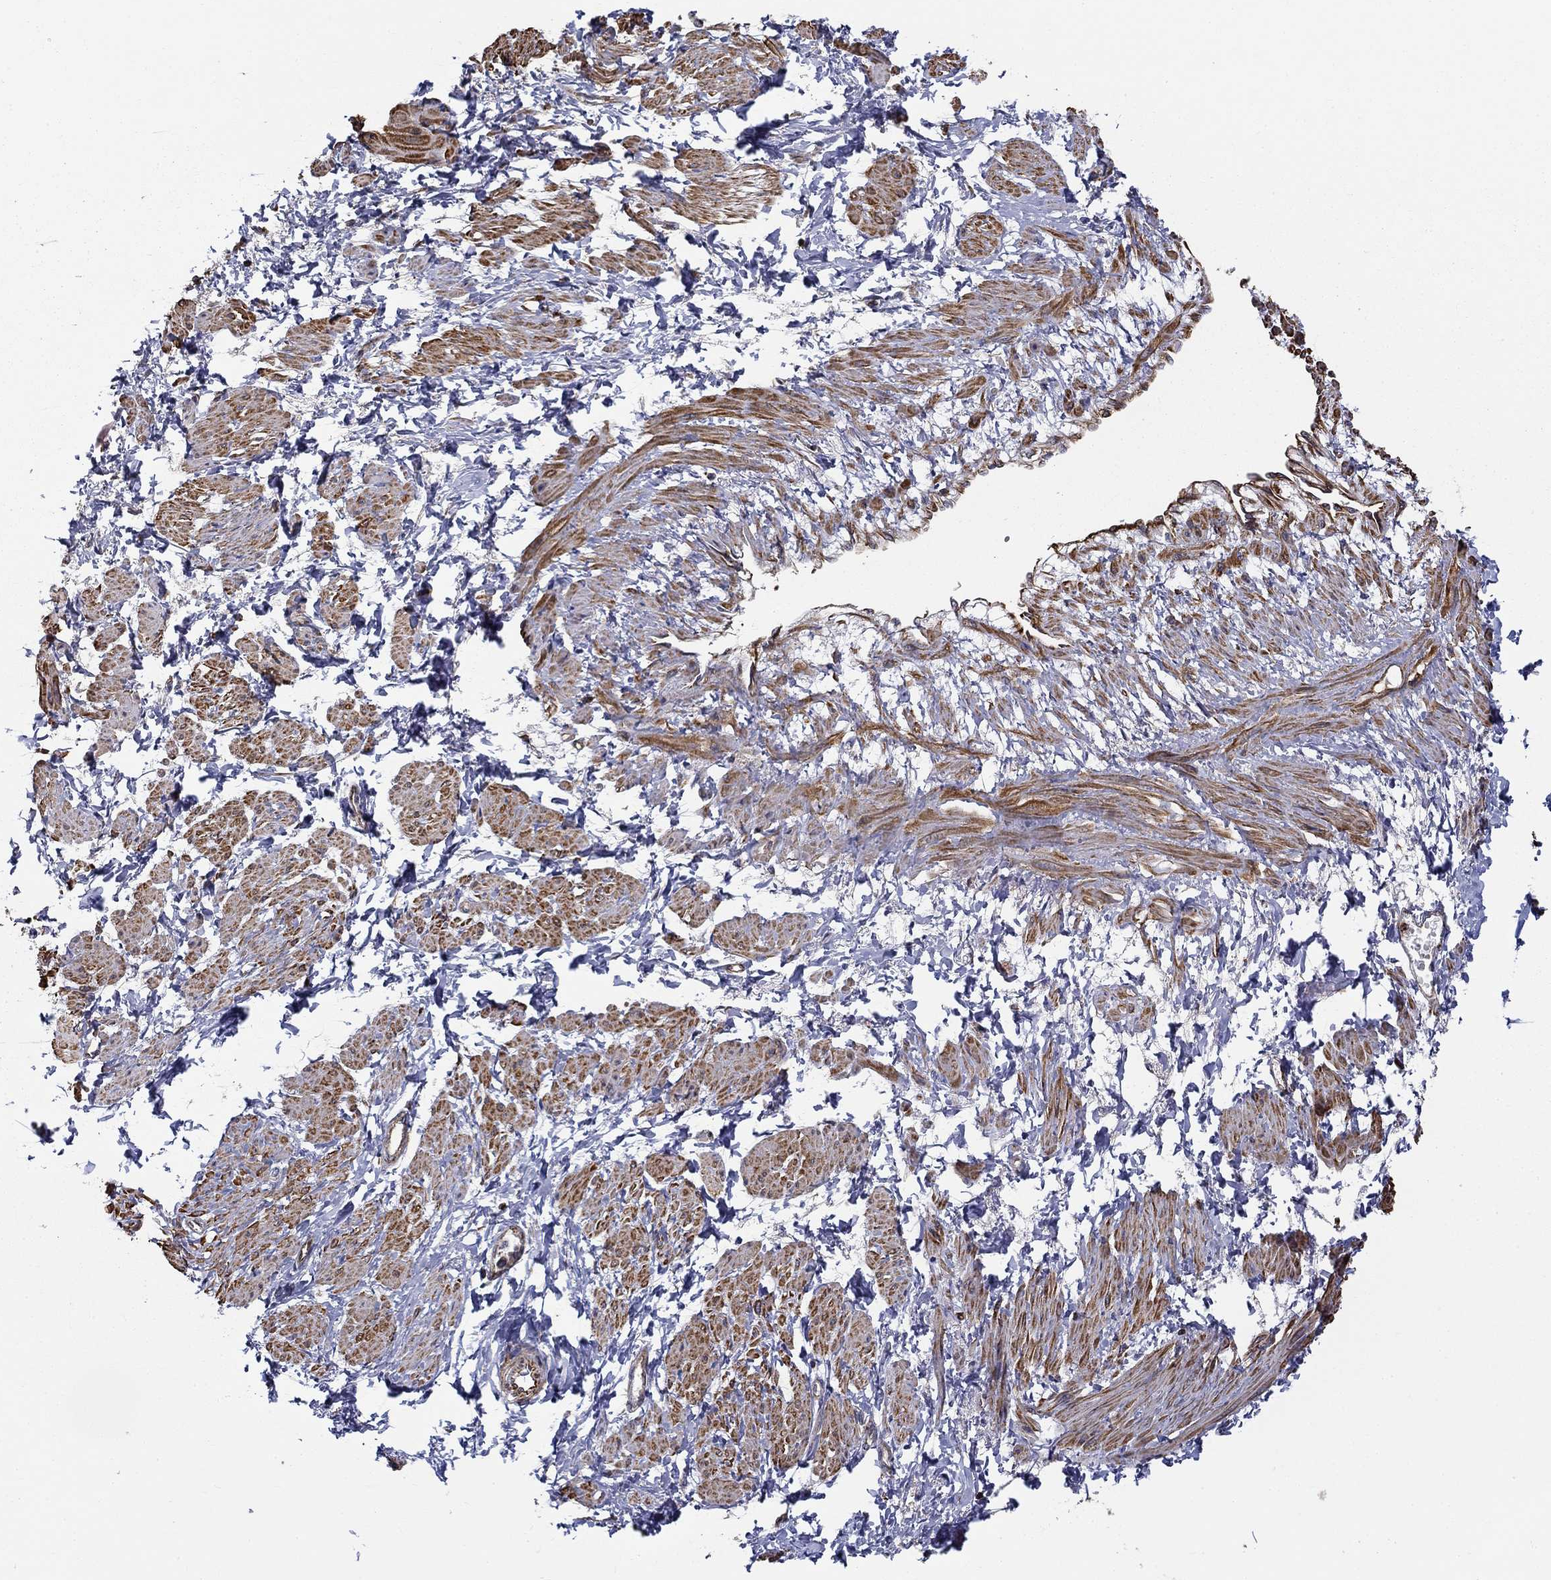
{"staining": {"intensity": "strong", "quantity": "25%-75%", "location": "cytoplasmic/membranous"}, "tissue": "smooth muscle", "cell_type": "Smooth muscle cells", "image_type": "normal", "snomed": [{"axis": "morphology", "description": "Normal tissue, NOS"}, {"axis": "topography", "description": "Smooth muscle"}, {"axis": "topography", "description": "Uterus"}], "caption": "Immunohistochemistry of unremarkable smooth muscle demonstrates high levels of strong cytoplasmic/membranous expression in approximately 25%-75% of smooth muscle cells. The protein of interest is stained brown, and the nuclei are stained in blue (DAB (3,3'-diaminobenzidine) IHC with brightfield microscopy, high magnification).", "gene": "NPHP1", "patient": {"sex": "female", "age": 39}}